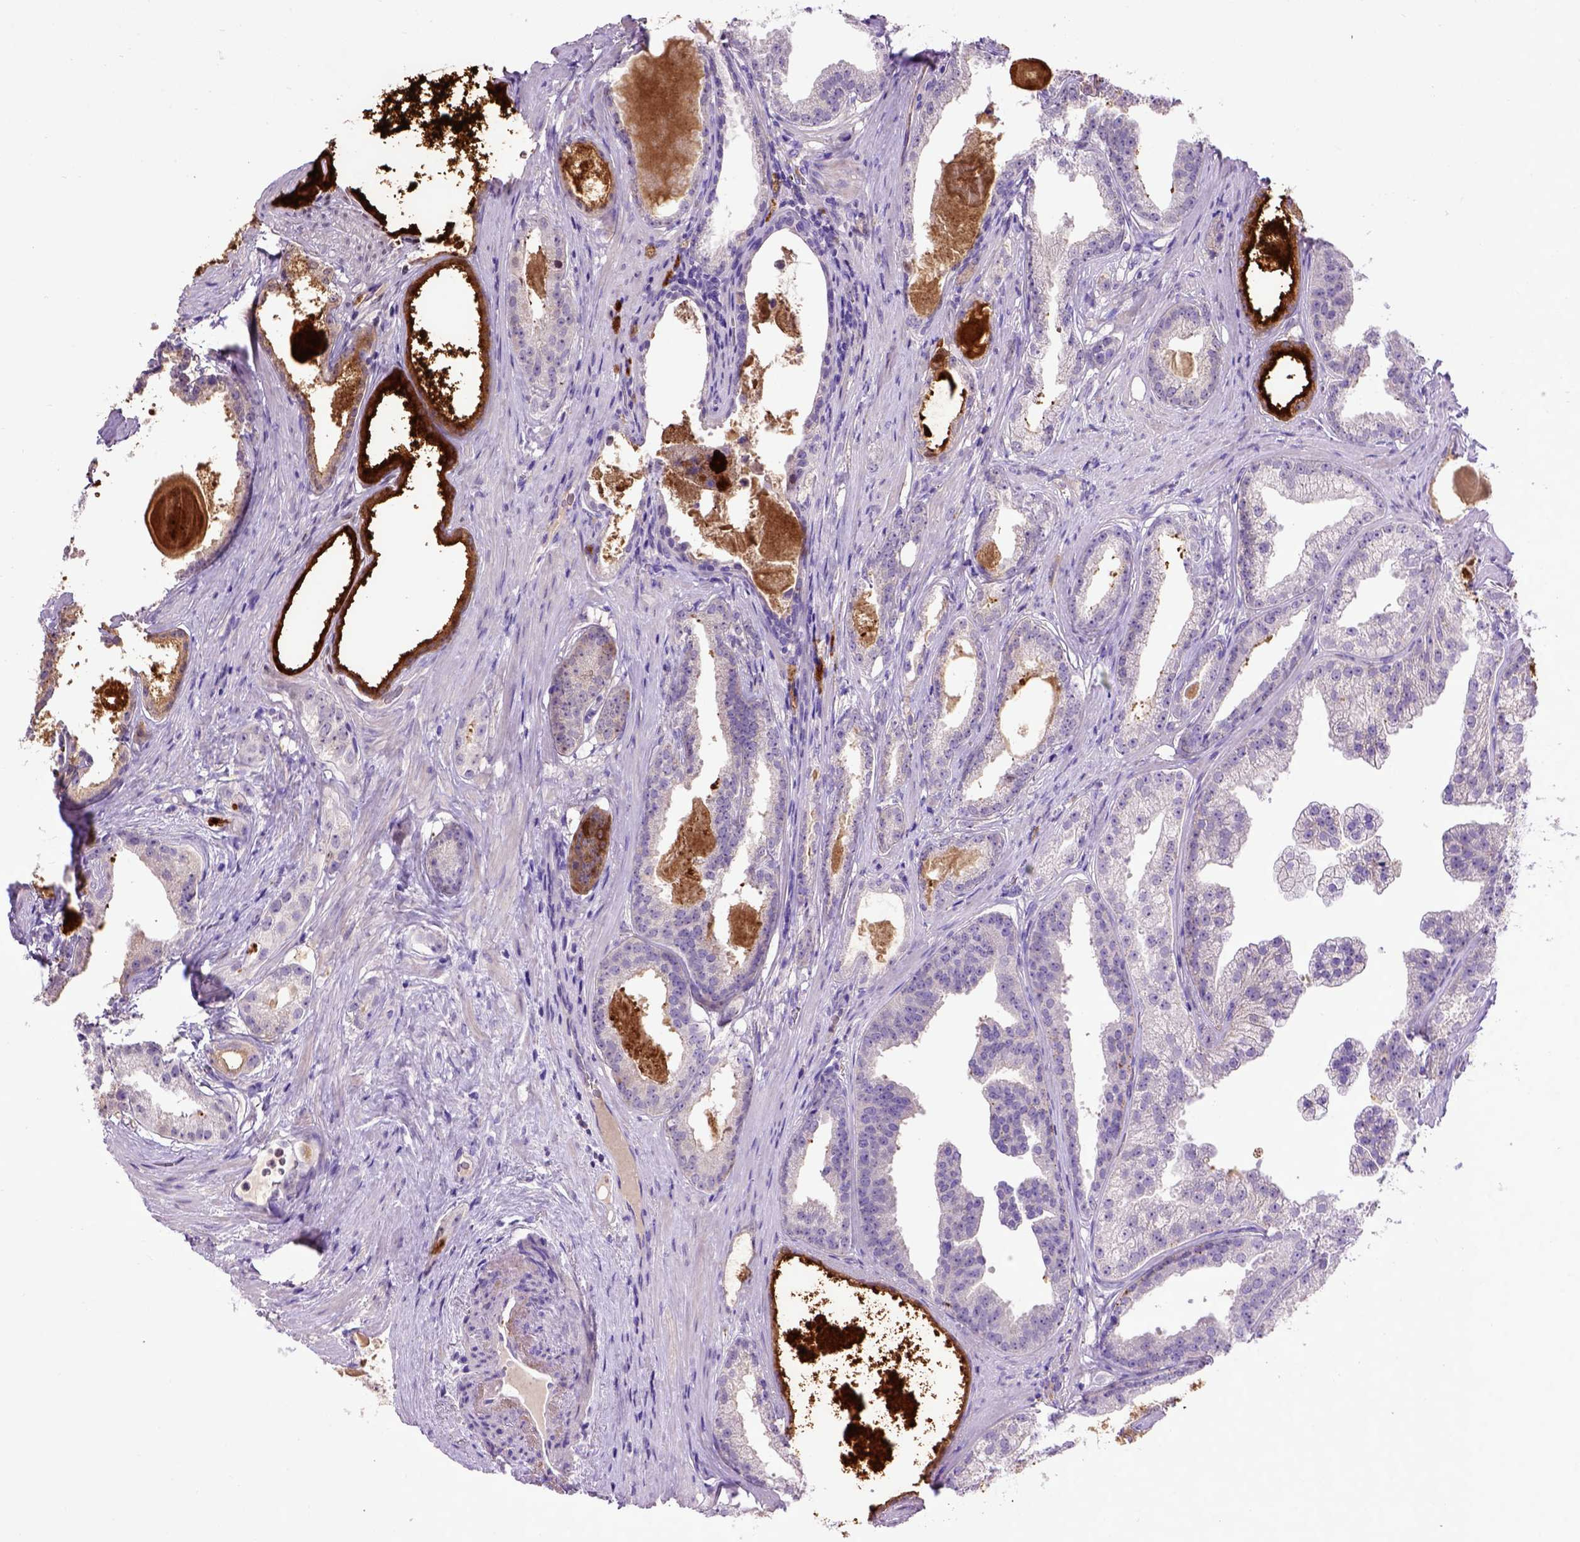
{"staining": {"intensity": "negative", "quantity": "none", "location": "none"}, "tissue": "prostate cancer", "cell_type": "Tumor cells", "image_type": "cancer", "snomed": [{"axis": "morphology", "description": "Adenocarcinoma, Low grade"}, {"axis": "topography", "description": "Prostate"}], "caption": "Tumor cells are negative for protein expression in human prostate cancer.", "gene": "ADAM12", "patient": {"sex": "male", "age": 65}}